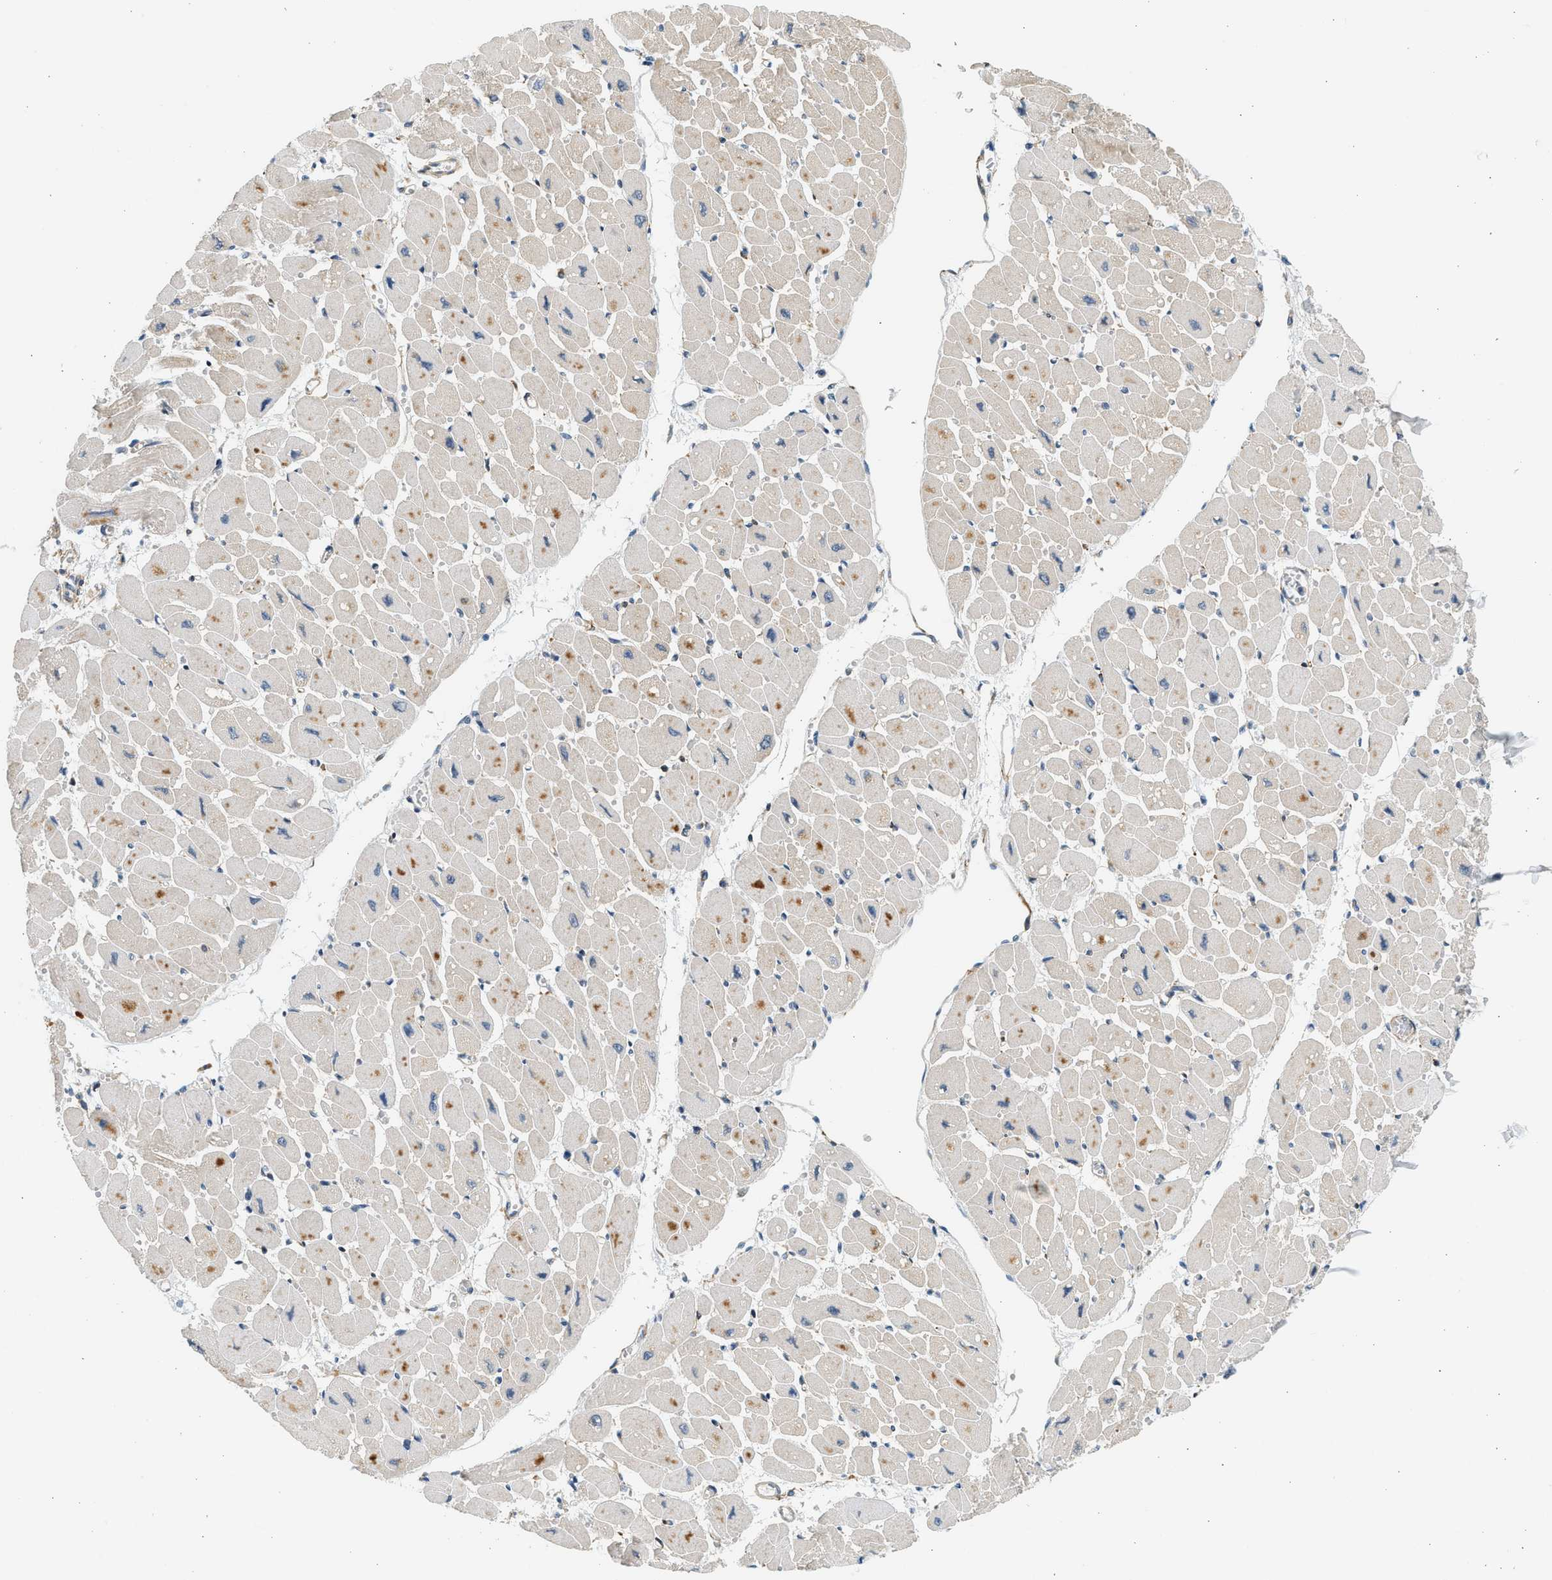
{"staining": {"intensity": "moderate", "quantity": "<25%", "location": "cytoplasmic/membranous"}, "tissue": "heart muscle", "cell_type": "Cardiomyocytes", "image_type": "normal", "snomed": [{"axis": "morphology", "description": "Normal tissue, NOS"}, {"axis": "topography", "description": "Heart"}], "caption": "Protein expression by immunohistochemistry demonstrates moderate cytoplasmic/membranous positivity in about <25% of cardiomyocytes in benign heart muscle. (DAB IHC, brown staining for protein, blue staining for nuclei).", "gene": "KDELR2", "patient": {"sex": "female", "age": 54}}